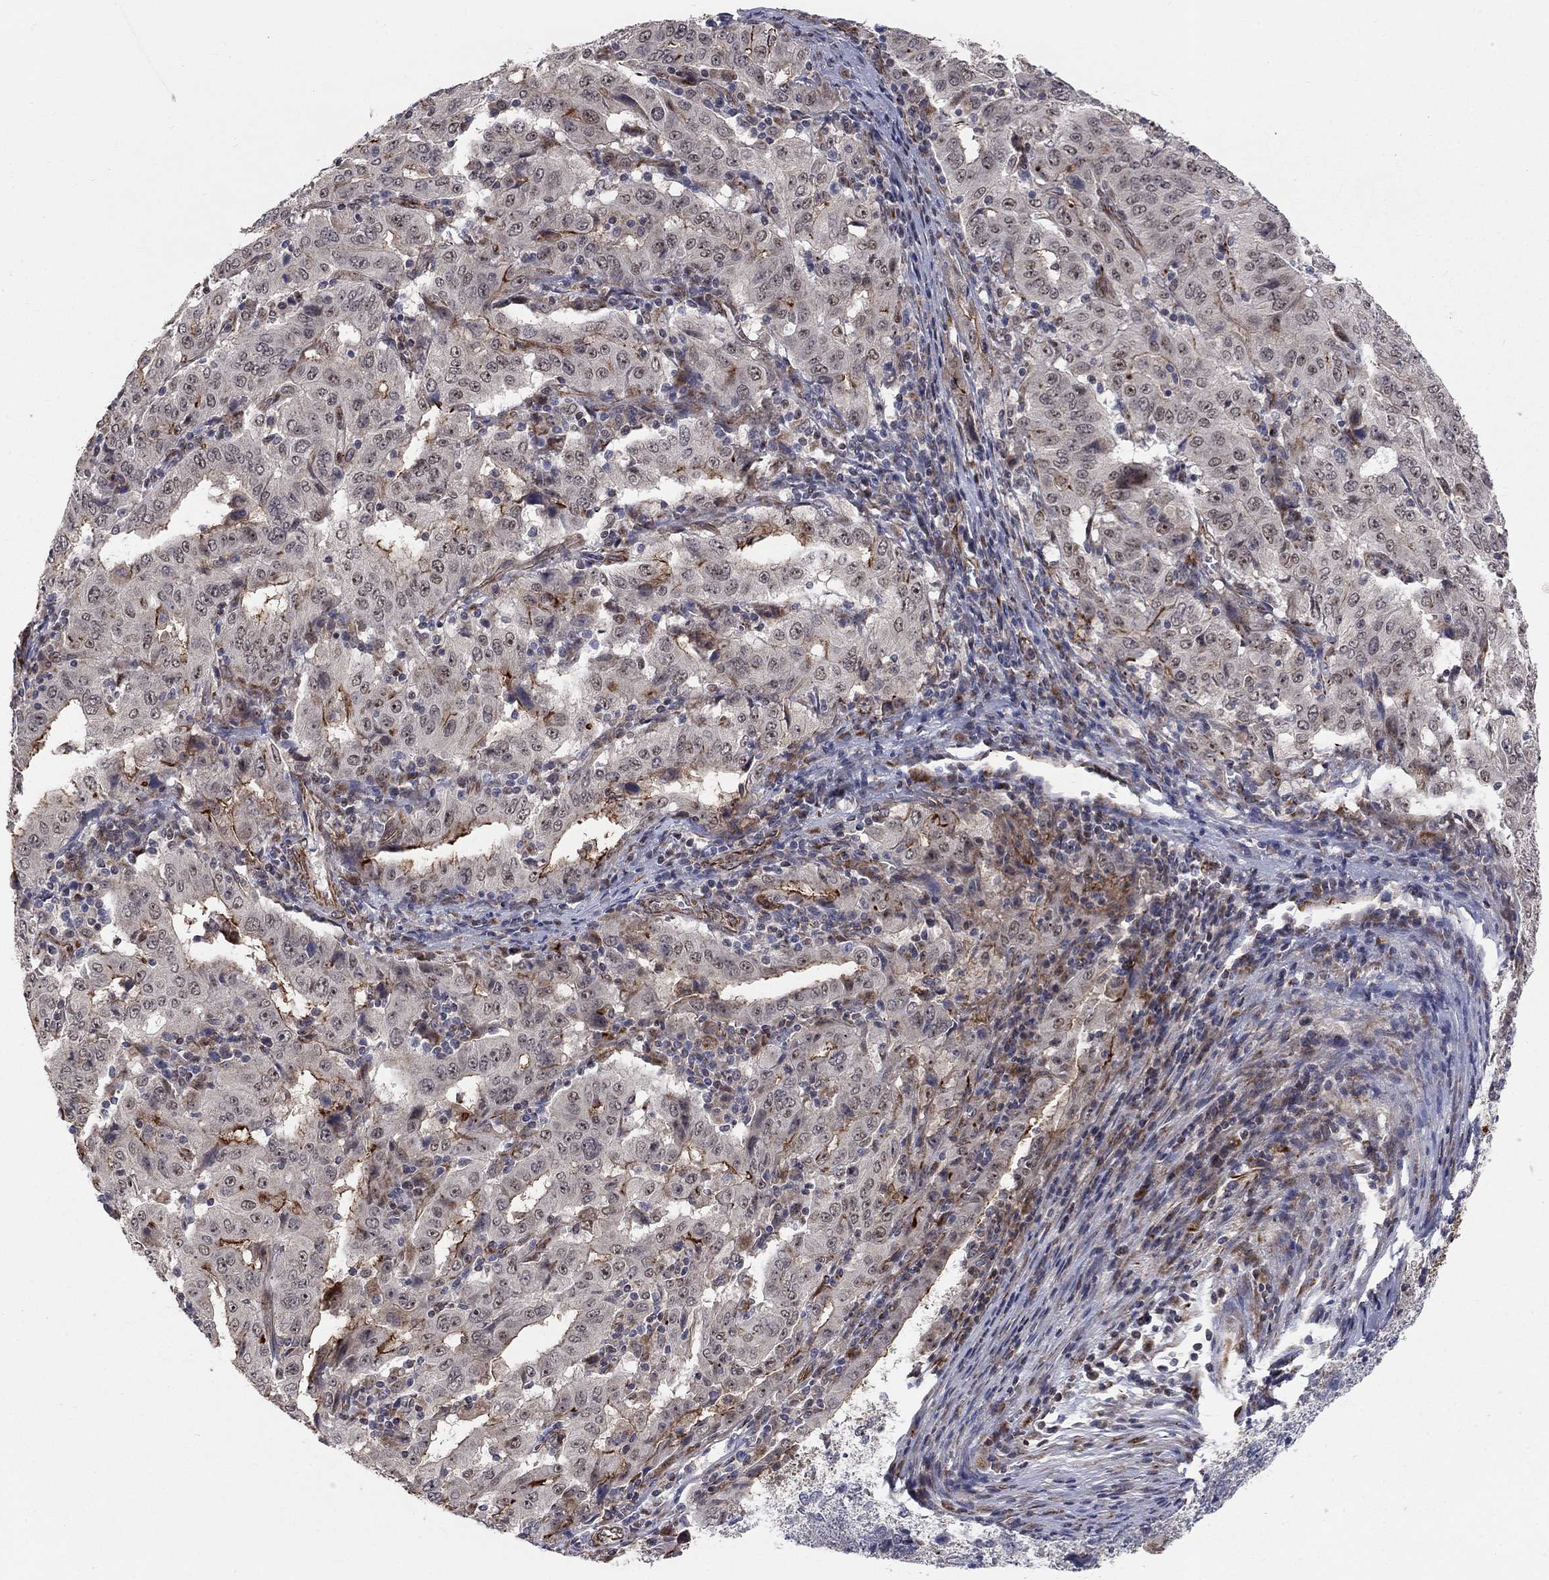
{"staining": {"intensity": "moderate", "quantity": "<25%", "location": "cytoplasmic/membranous"}, "tissue": "pancreatic cancer", "cell_type": "Tumor cells", "image_type": "cancer", "snomed": [{"axis": "morphology", "description": "Adenocarcinoma, NOS"}, {"axis": "topography", "description": "Pancreas"}], "caption": "About <25% of tumor cells in human adenocarcinoma (pancreatic) demonstrate moderate cytoplasmic/membranous protein positivity as visualized by brown immunohistochemical staining.", "gene": "MSRA", "patient": {"sex": "male", "age": 63}}